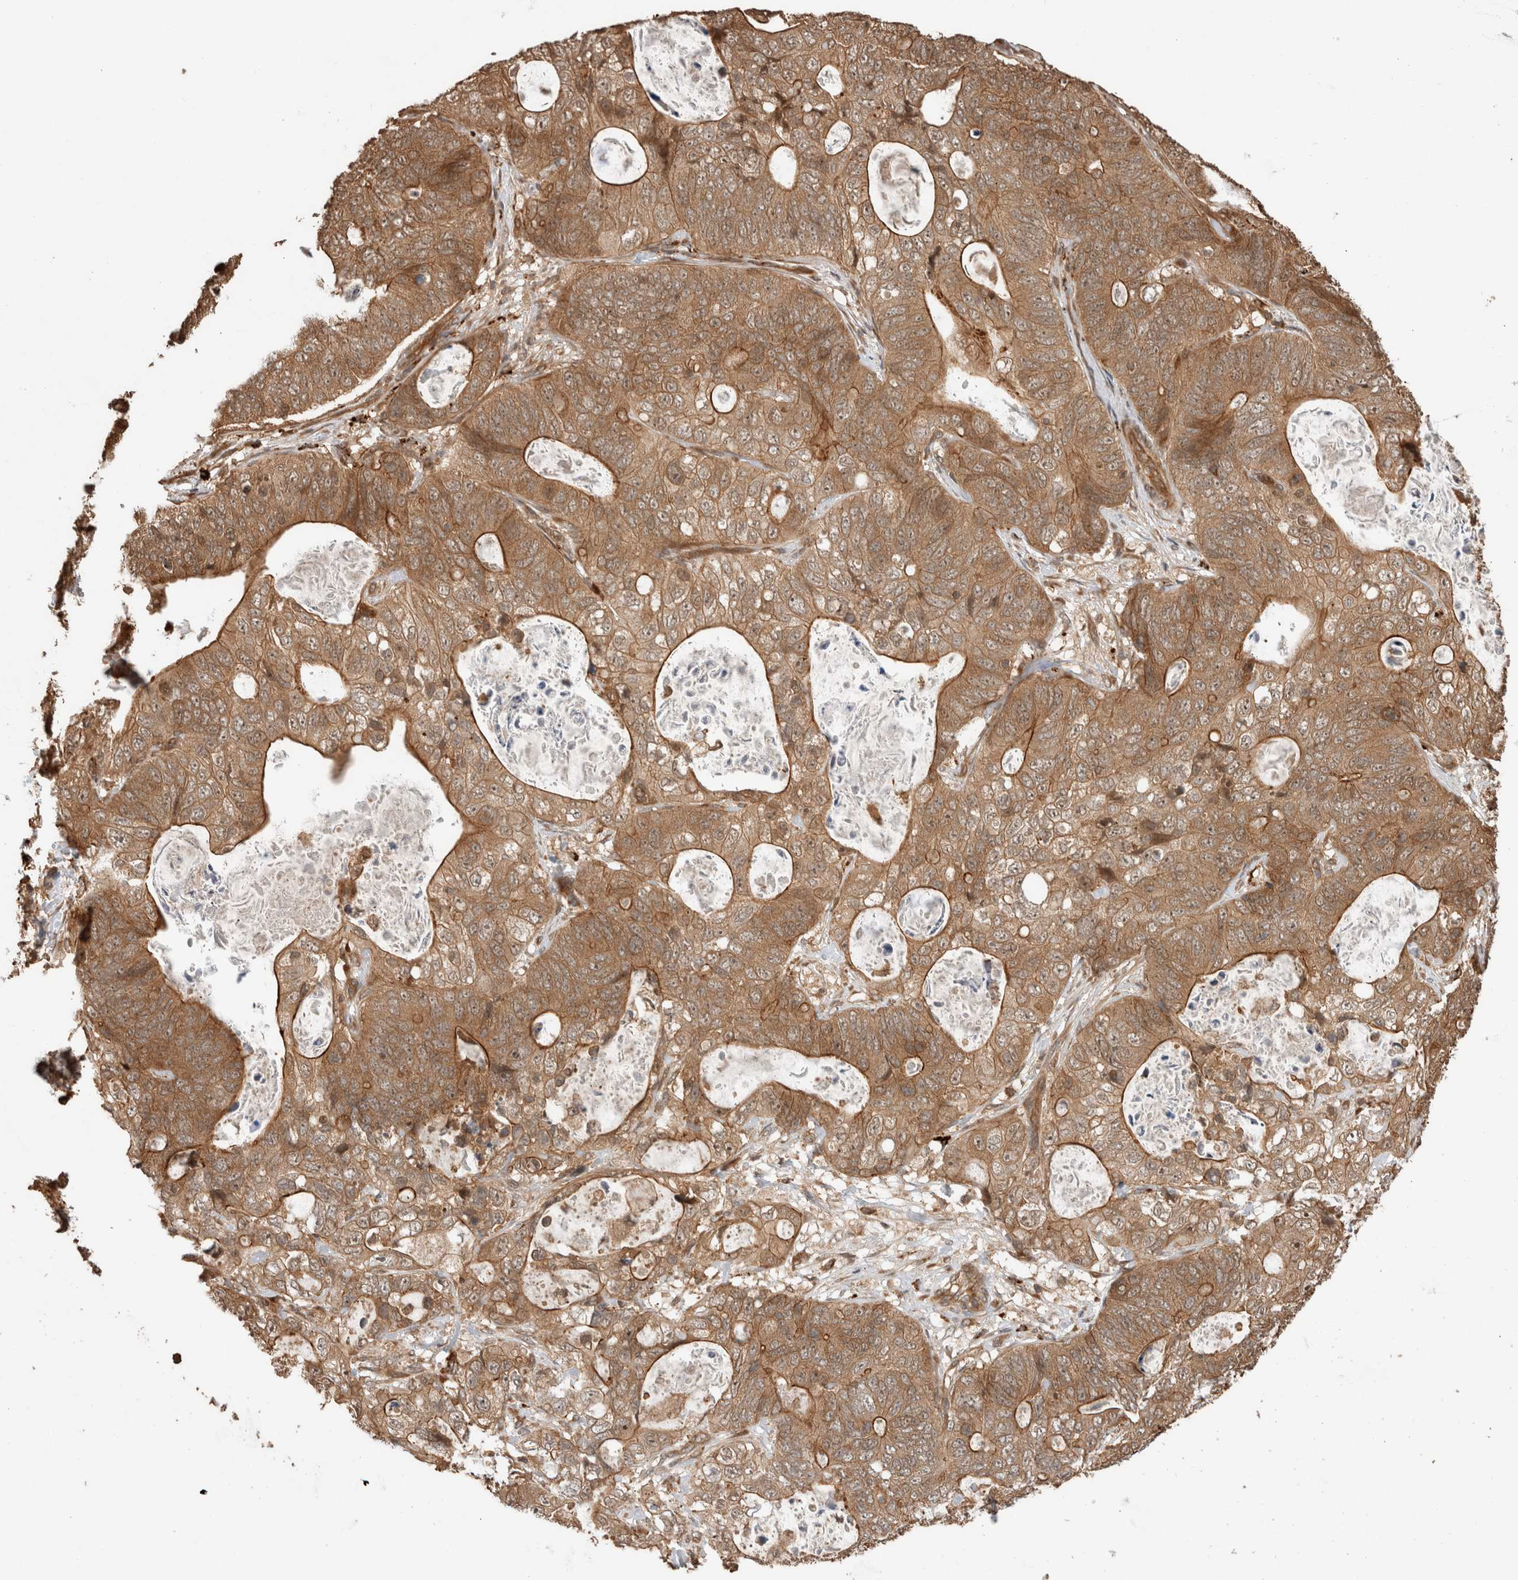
{"staining": {"intensity": "moderate", "quantity": ">75%", "location": "cytoplasmic/membranous"}, "tissue": "stomach cancer", "cell_type": "Tumor cells", "image_type": "cancer", "snomed": [{"axis": "morphology", "description": "Normal tissue, NOS"}, {"axis": "morphology", "description": "Adenocarcinoma, NOS"}, {"axis": "topography", "description": "Stomach"}], "caption": "High-power microscopy captured an immunohistochemistry (IHC) micrograph of stomach adenocarcinoma, revealing moderate cytoplasmic/membranous staining in approximately >75% of tumor cells.", "gene": "OTUD6B", "patient": {"sex": "female", "age": 89}}